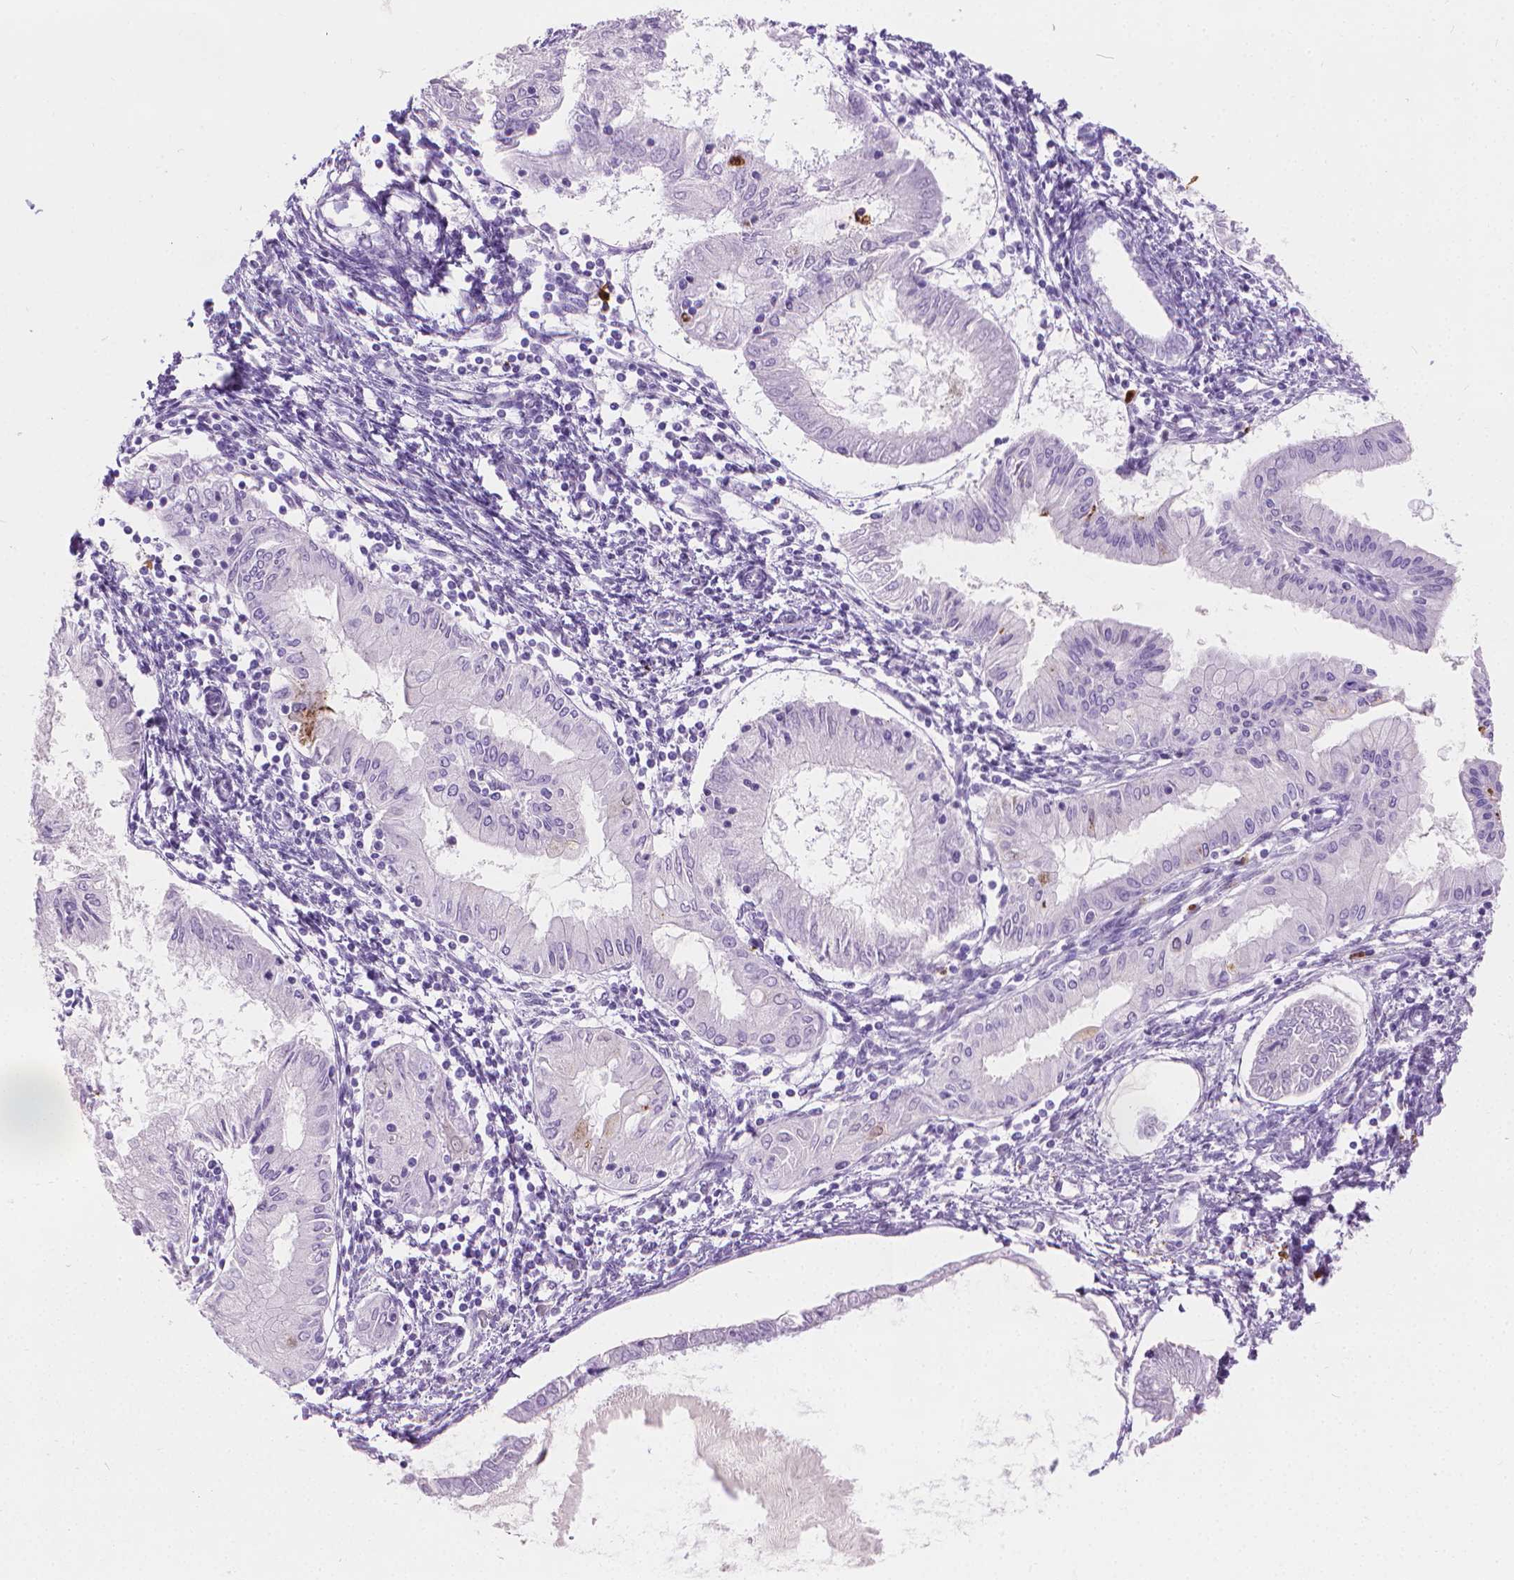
{"staining": {"intensity": "negative", "quantity": "none", "location": "none"}, "tissue": "endometrial cancer", "cell_type": "Tumor cells", "image_type": "cancer", "snomed": [{"axis": "morphology", "description": "Adenocarcinoma, NOS"}, {"axis": "topography", "description": "Endometrium"}], "caption": "An IHC histopathology image of adenocarcinoma (endometrial) is shown. There is no staining in tumor cells of adenocarcinoma (endometrial).", "gene": "CFAP52", "patient": {"sex": "female", "age": 68}}